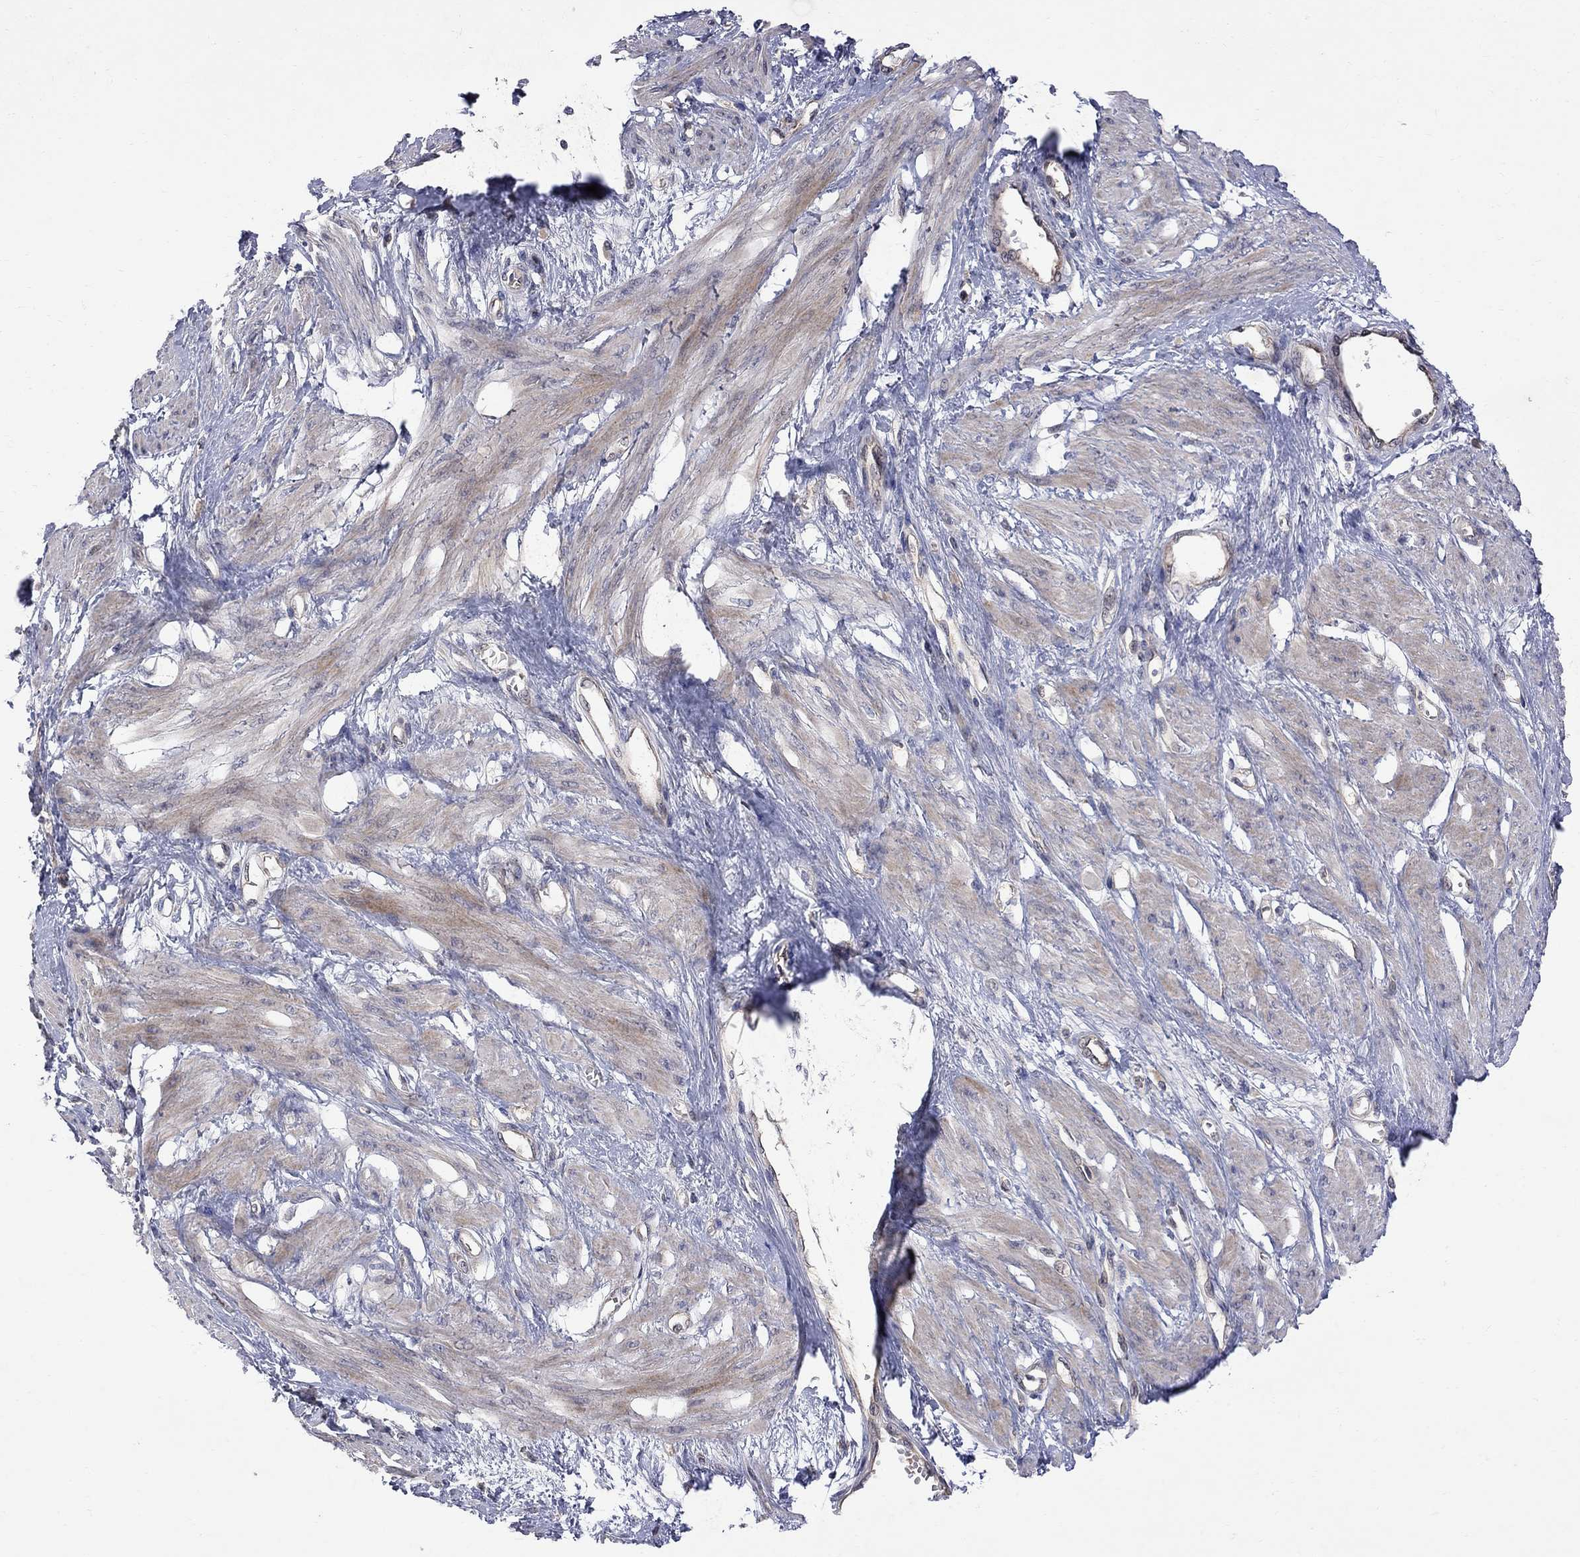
{"staining": {"intensity": "moderate", "quantity": "25%-75%", "location": "cytoplasmic/membranous"}, "tissue": "smooth muscle", "cell_type": "Smooth muscle cells", "image_type": "normal", "snomed": [{"axis": "morphology", "description": "Normal tissue, NOS"}, {"axis": "topography", "description": "Smooth muscle"}, {"axis": "topography", "description": "Uterus"}], "caption": "Smooth muscle stained for a protein reveals moderate cytoplasmic/membranous positivity in smooth muscle cells. The protein is stained brown, and the nuclei are stained in blue (DAB (3,3'-diaminobenzidine) IHC with brightfield microscopy, high magnification).", "gene": "ABI3", "patient": {"sex": "female", "age": 39}}